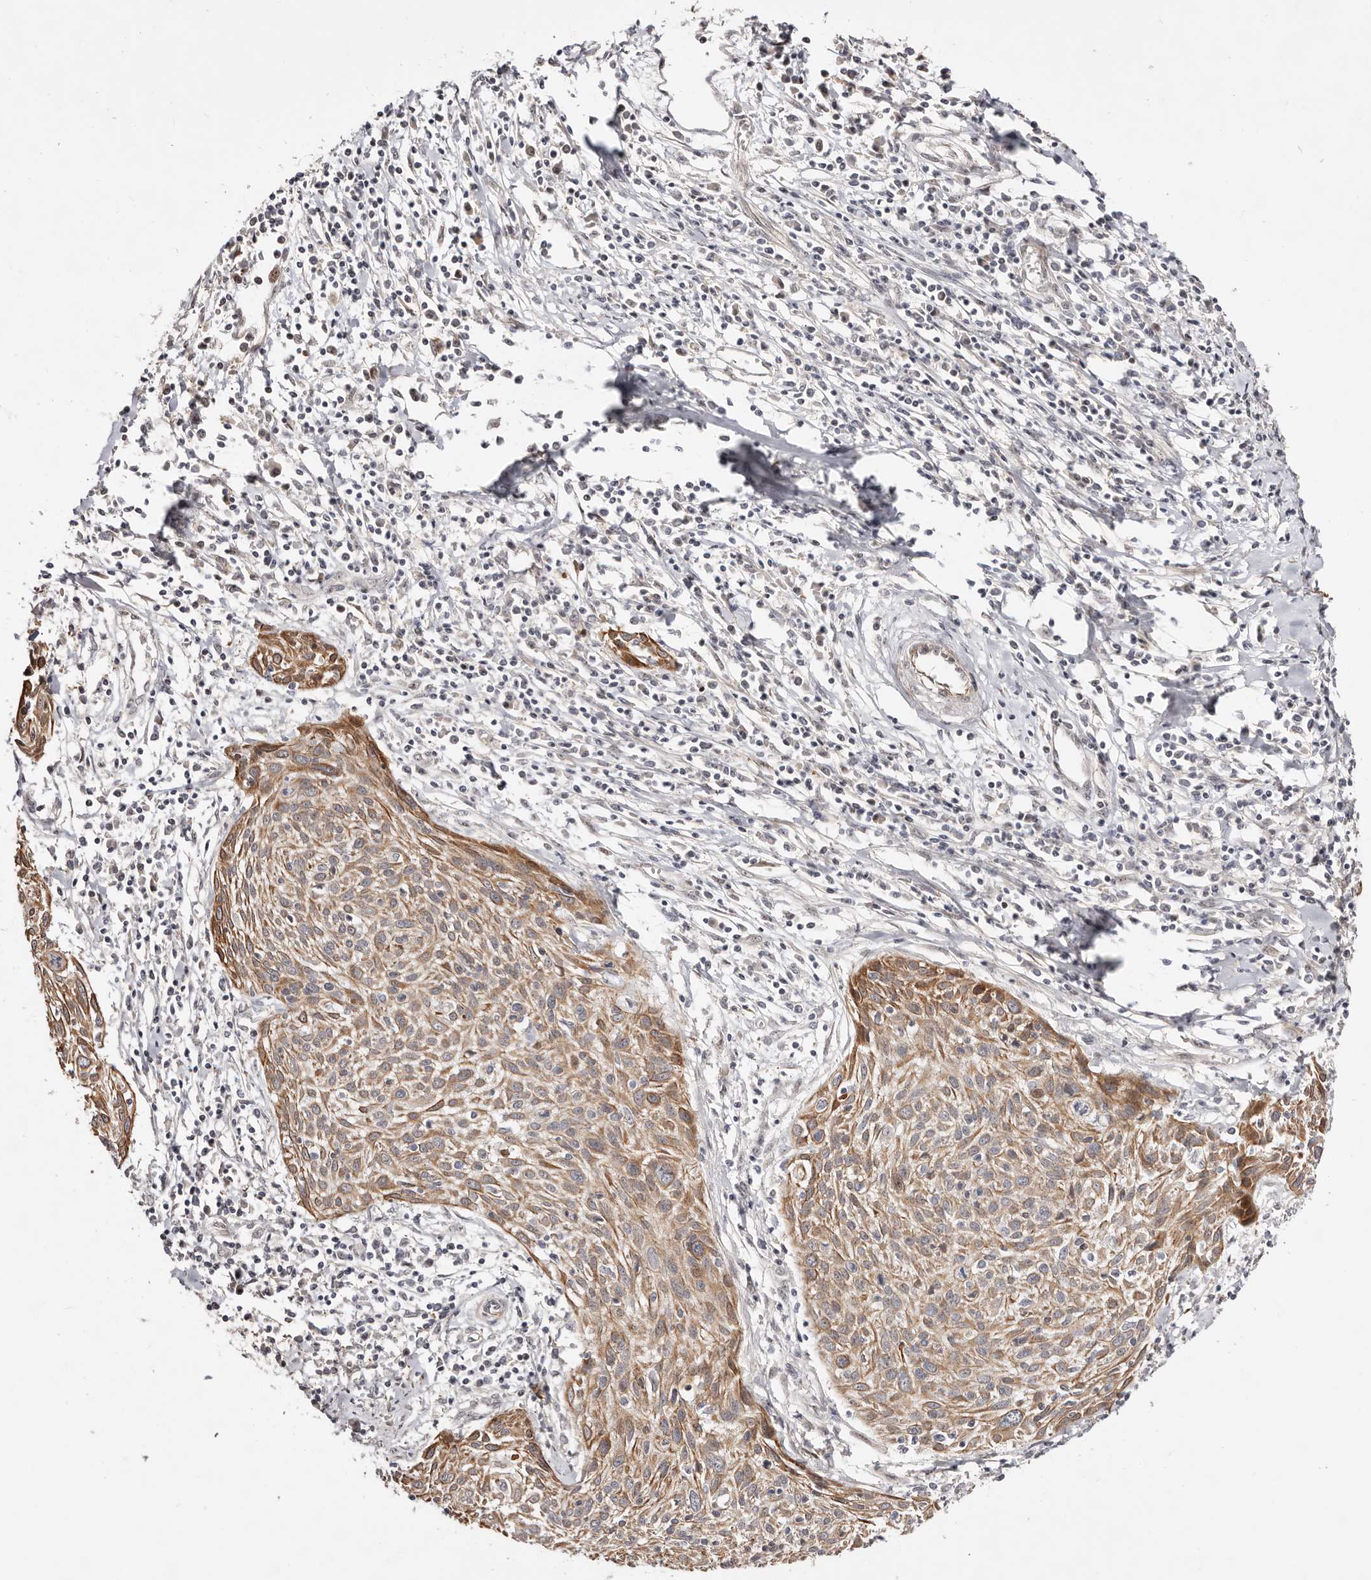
{"staining": {"intensity": "moderate", "quantity": ">75%", "location": "cytoplasmic/membranous"}, "tissue": "cervical cancer", "cell_type": "Tumor cells", "image_type": "cancer", "snomed": [{"axis": "morphology", "description": "Squamous cell carcinoma, NOS"}, {"axis": "topography", "description": "Cervix"}], "caption": "This image demonstrates immunohistochemistry (IHC) staining of squamous cell carcinoma (cervical), with medium moderate cytoplasmic/membranous staining in about >75% of tumor cells.", "gene": "ODF2L", "patient": {"sex": "female", "age": 51}}